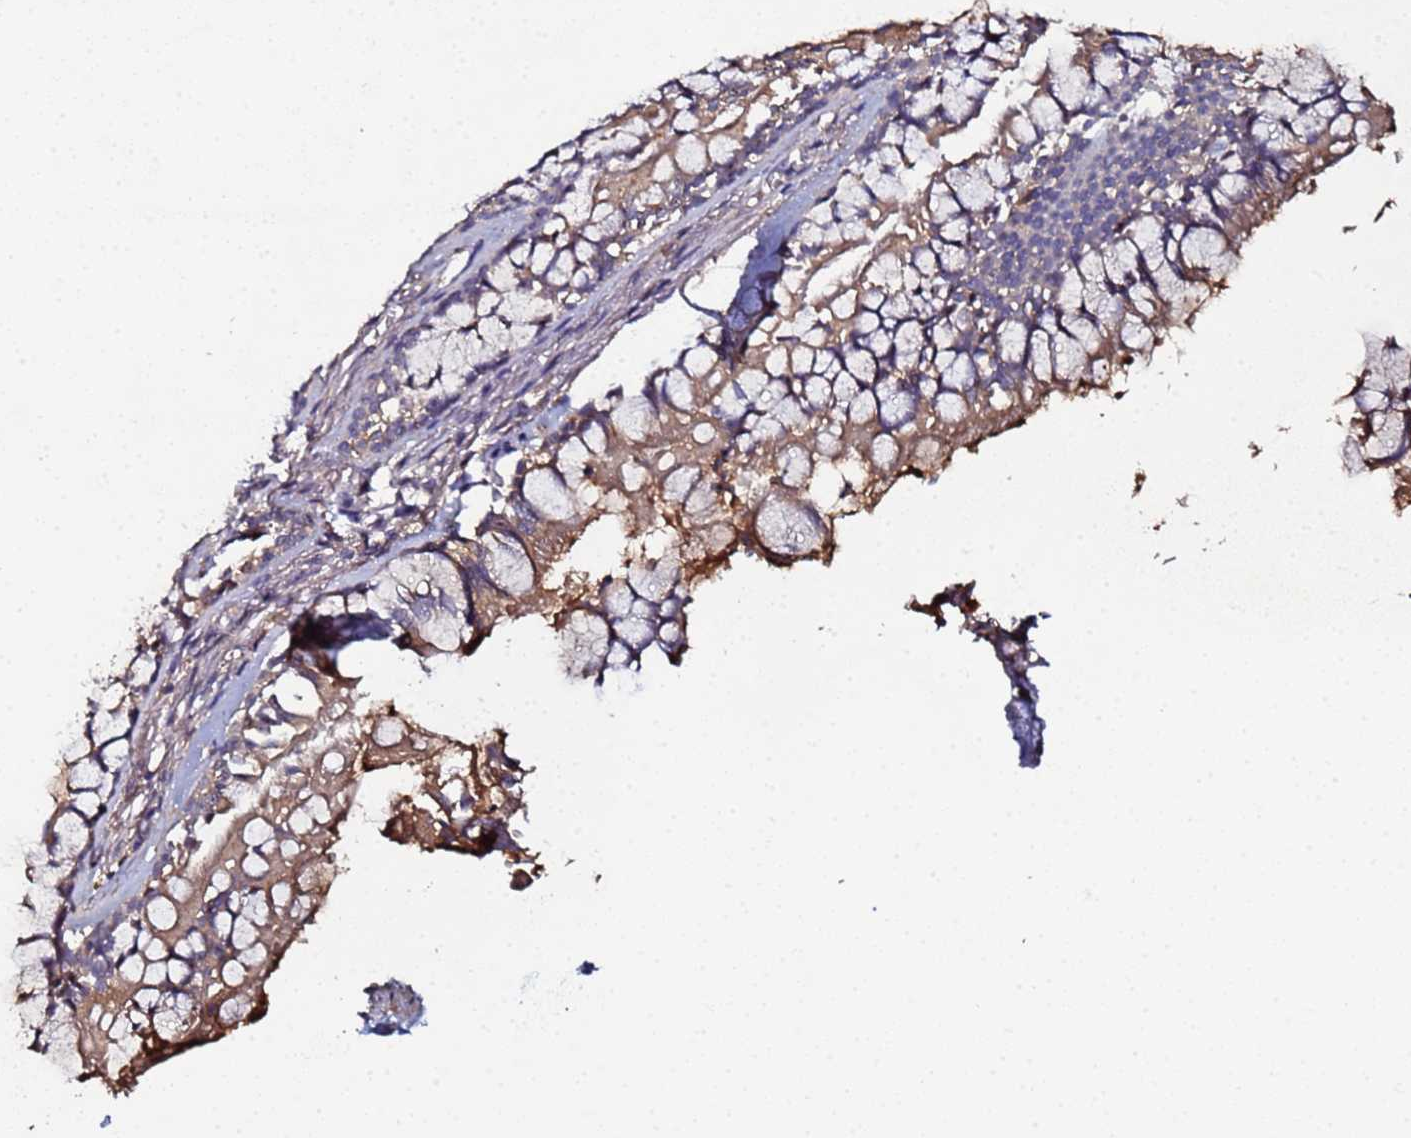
{"staining": {"intensity": "moderate", "quantity": ">75%", "location": "cytoplasmic/membranous,nuclear"}, "tissue": "bronchus", "cell_type": "Respiratory epithelial cells", "image_type": "normal", "snomed": [{"axis": "morphology", "description": "Normal tissue, NOS"}, {"axis": "topography", "description": "Bronchus"}], "caption": "This is a photomicrograph of immunohistochemistry (IHC) staining of unremarkable bronchus, which shows moderate positivity in the cytoplasmic/membranous,nuclear of respiratory epithelial cells.", "gene": "OSER1", "patient": {"sex": "male", "age": 70}}